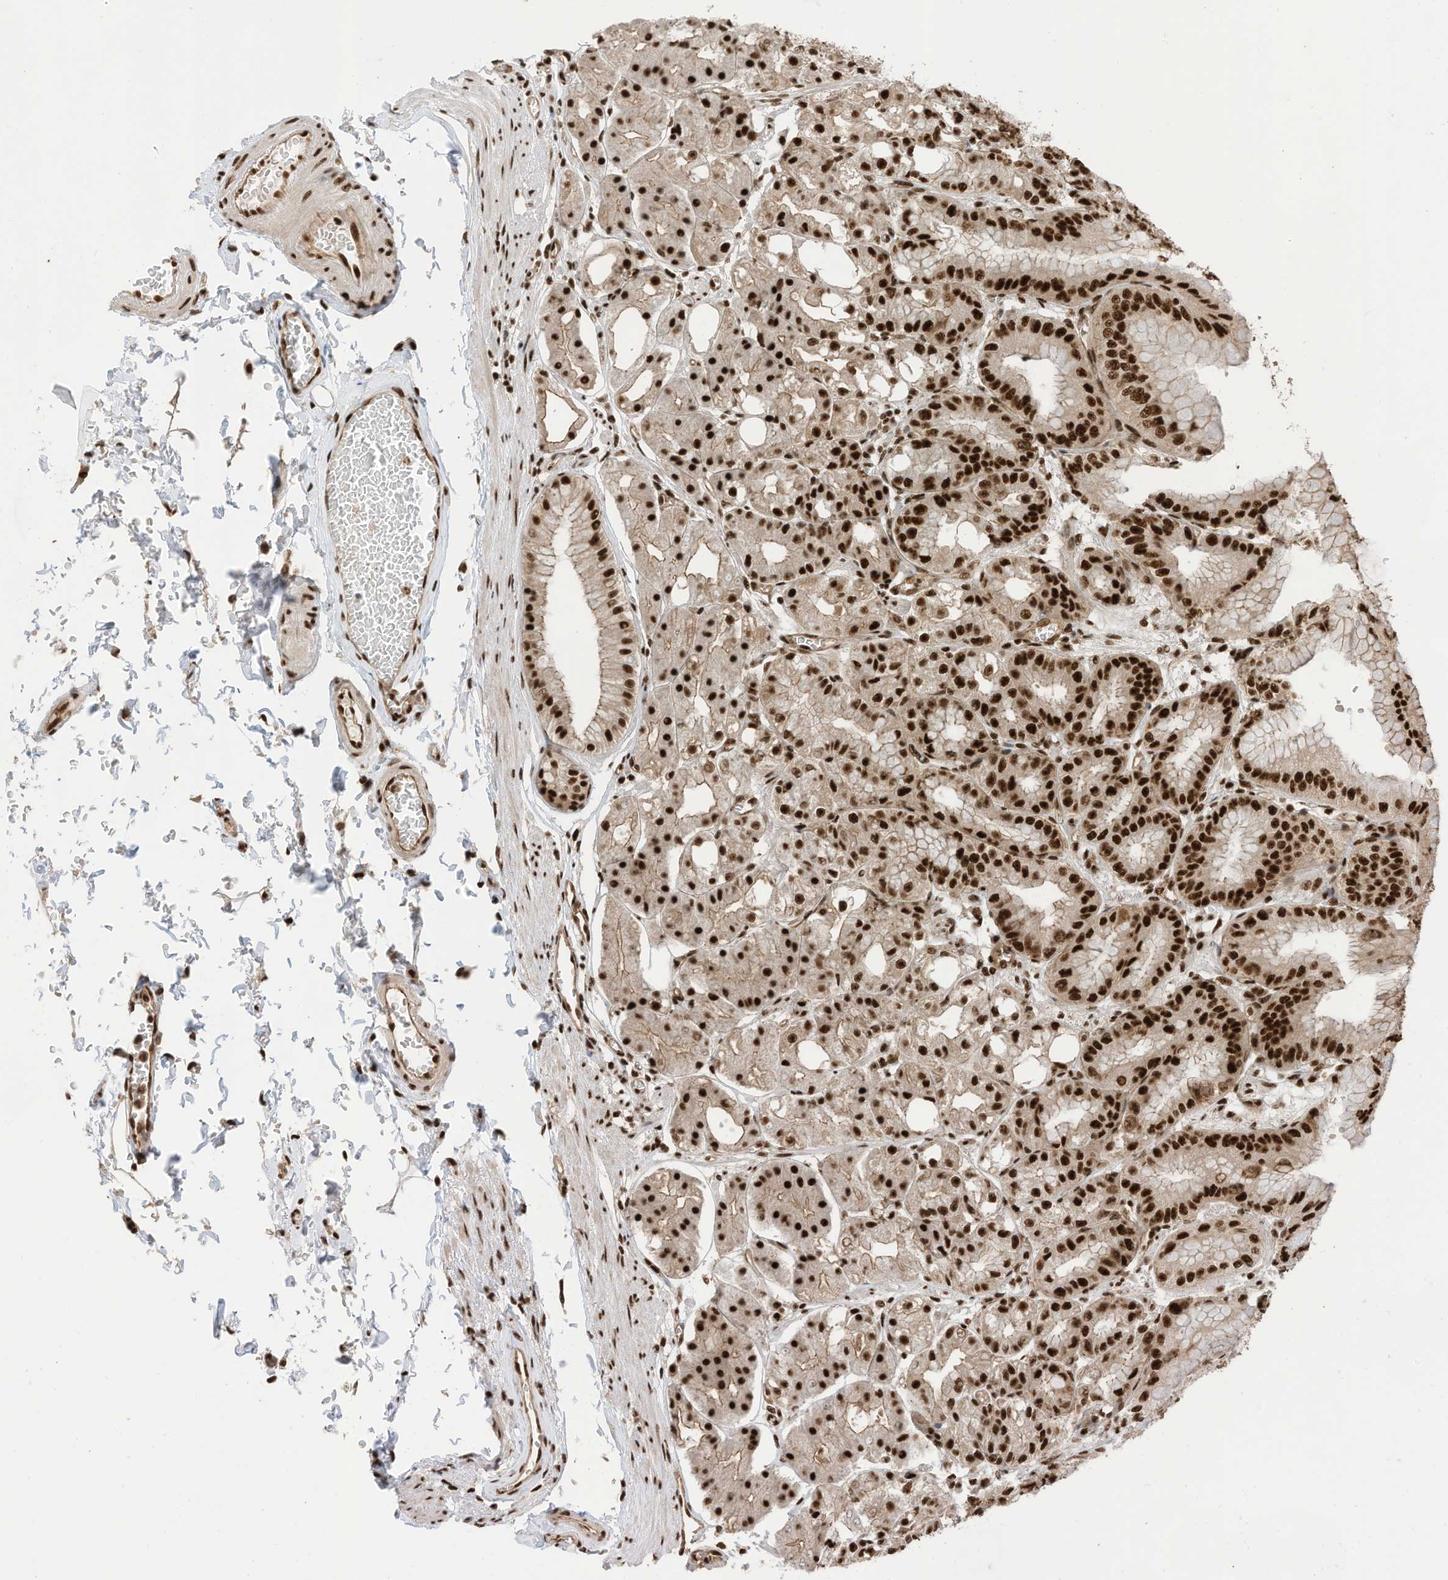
{"staining": {"intensity": "strong", "quantity": ">75%", "location": "nuclear"}, "tissue": "stomach", "cell_type": "Glandular cells", "image_type": "normal", "snomed": [{"axis": "morphology", "description": "Normal tissue, NOS"}, {"axis": "topography", "description": "Stomach, lower"}], "caption": "IHC image of normal human stomach stained for a protein (brown), which demonstrates high levels of strong nuclear expression in approximately >75% of glandular cells.", "gene": "SF3A3", "patient": {"sex": "male", "age": 71}}